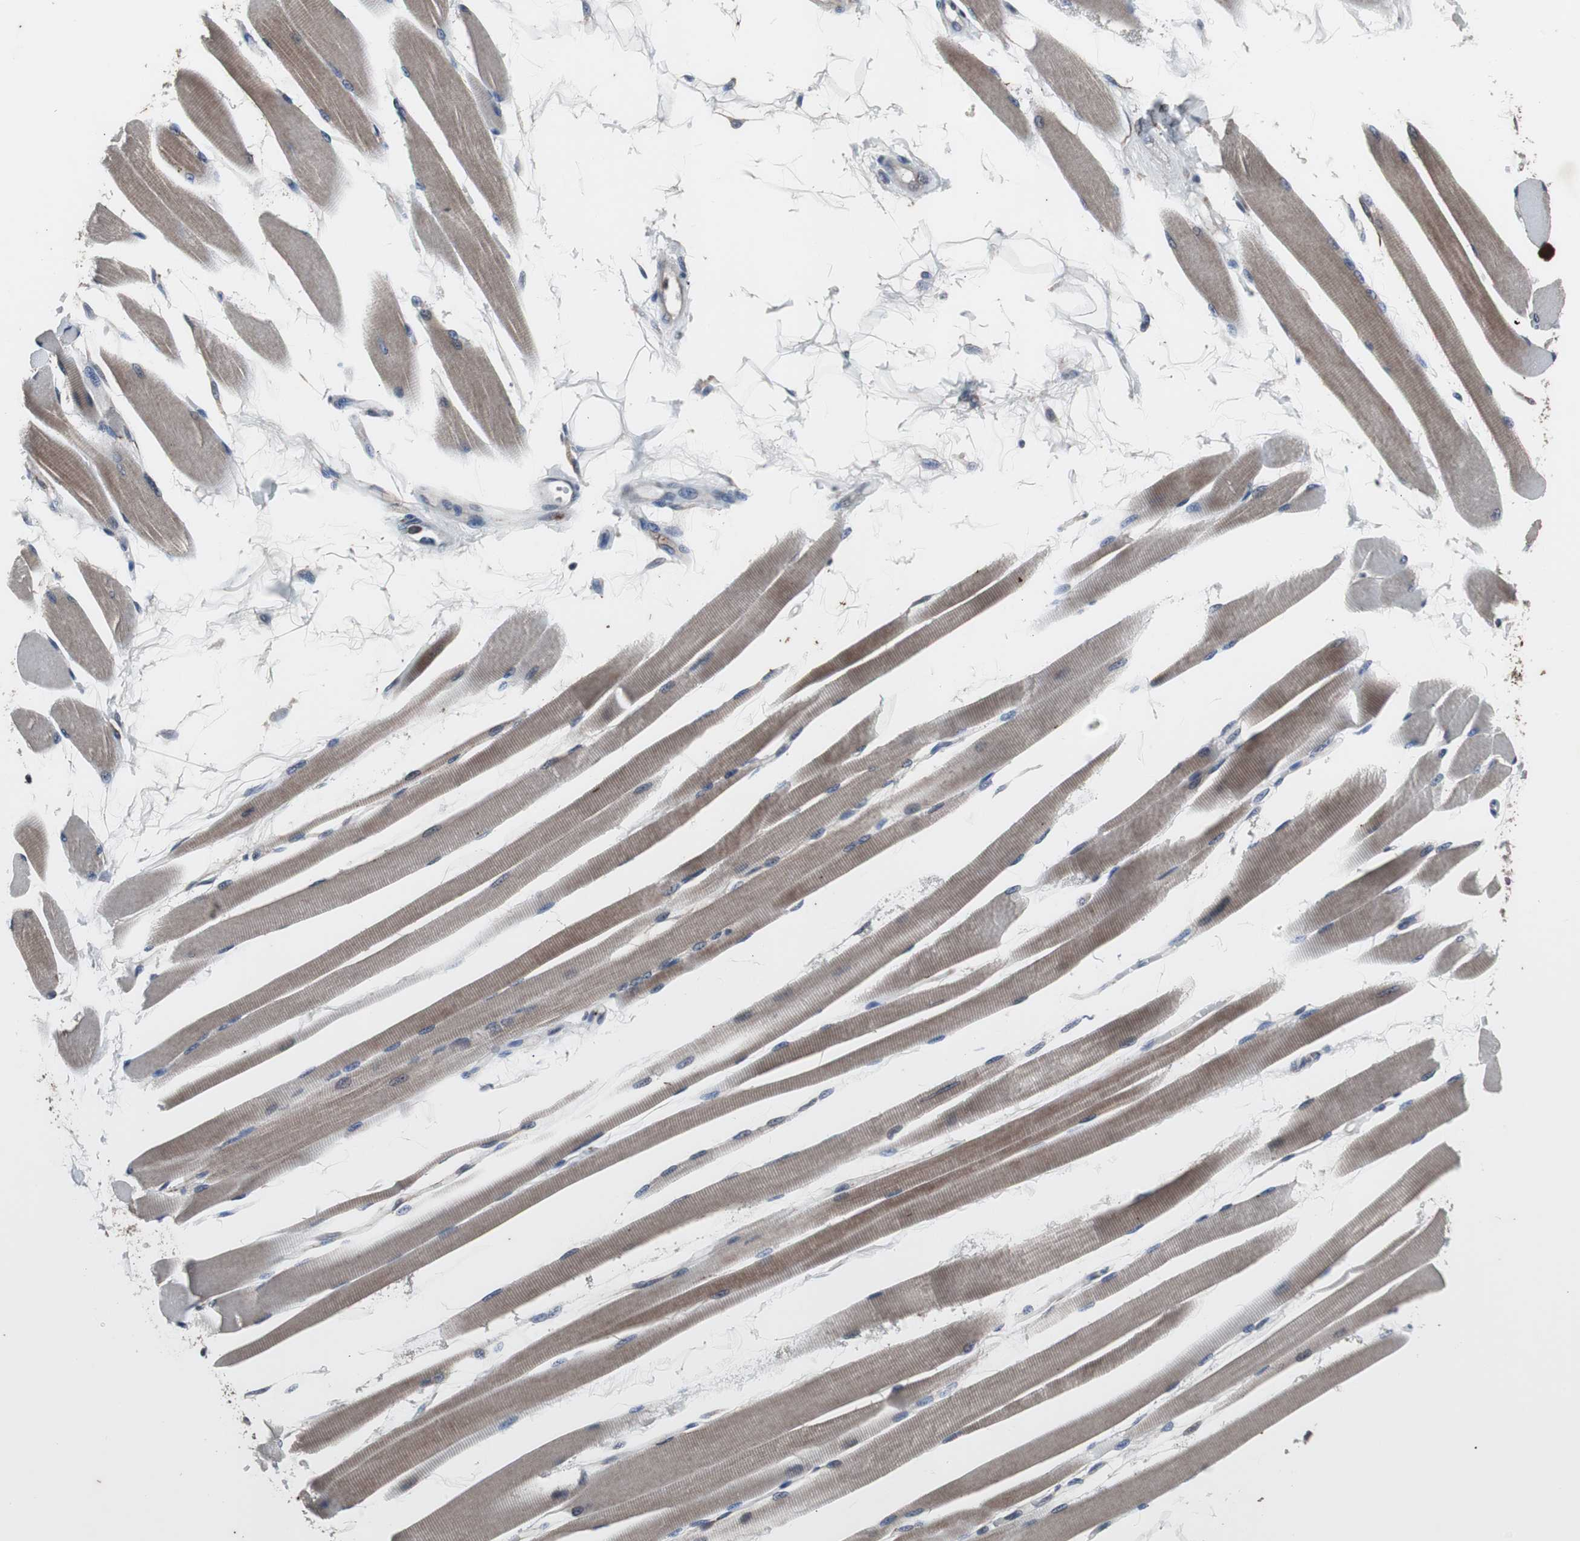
{"staining": {"intensity": "weak", "quantity": ">75%", "location": "cytoplasmic/membranous"}, "tissue": "skeletal muscle", "cell_type": "Myocytes", "image_type": "normal", "snomed": [{"axis": "morphology", "description": "Normal tissue, NOS"}, {"axis": "topography", "description": "Skeletal muscle"}, {"axis": "topography", "description": "Peripheral nerve tissue"}], "caption": "IHC (DAB (3,3'-diaminobenzidine)) staining of unremarkable human skeletal muscle reveals weak cytoplasmic/membranous protein staining in approximately >75% of myocytes. (Stains: DAB (3,3'-diaminobenzidine) in brown, nuclei in blue, Microscopy: brightfield microscopy at high magnification).", "gene": "CRADD", "patient": {"sex": "female", "age": 84}}